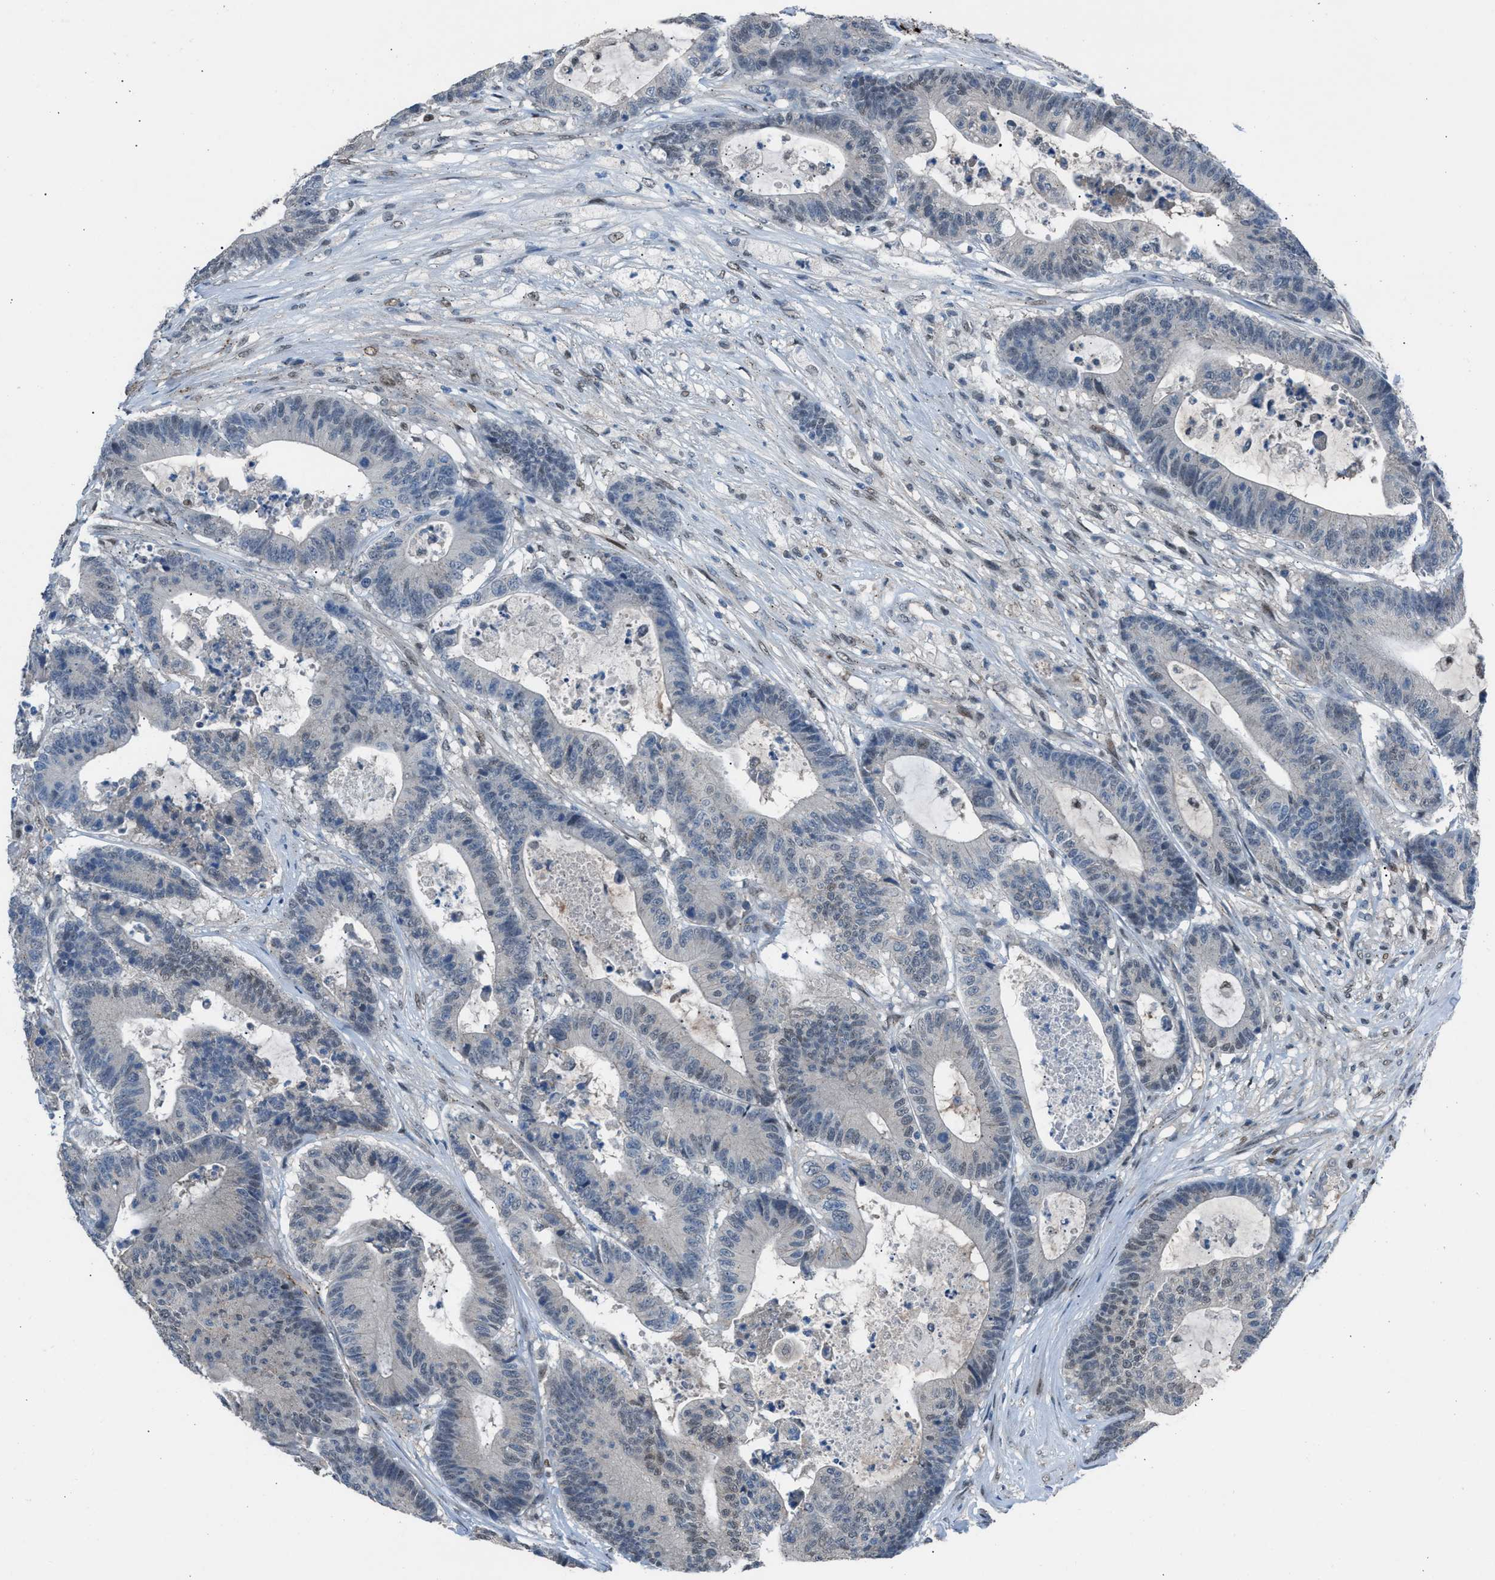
{"staining": {"intensity": "weak", "quantity": "<25%", "location": "nuclear"}, "tissue": "colorectal cancer", "cell_type": "Tumor cells", "image_type": "cancer", "snomed": [{"axis": "morphology", "description": "Adenocarcinoma, NOS"}, {"axis": "topography", "description": "Colon"}], "caption": "A micrograph of human adenocarcinoma (colorectal) is negative for staining in tumor cells.", "gene": "CRTC1", "patient": {"sex": "female", "age": 84}}